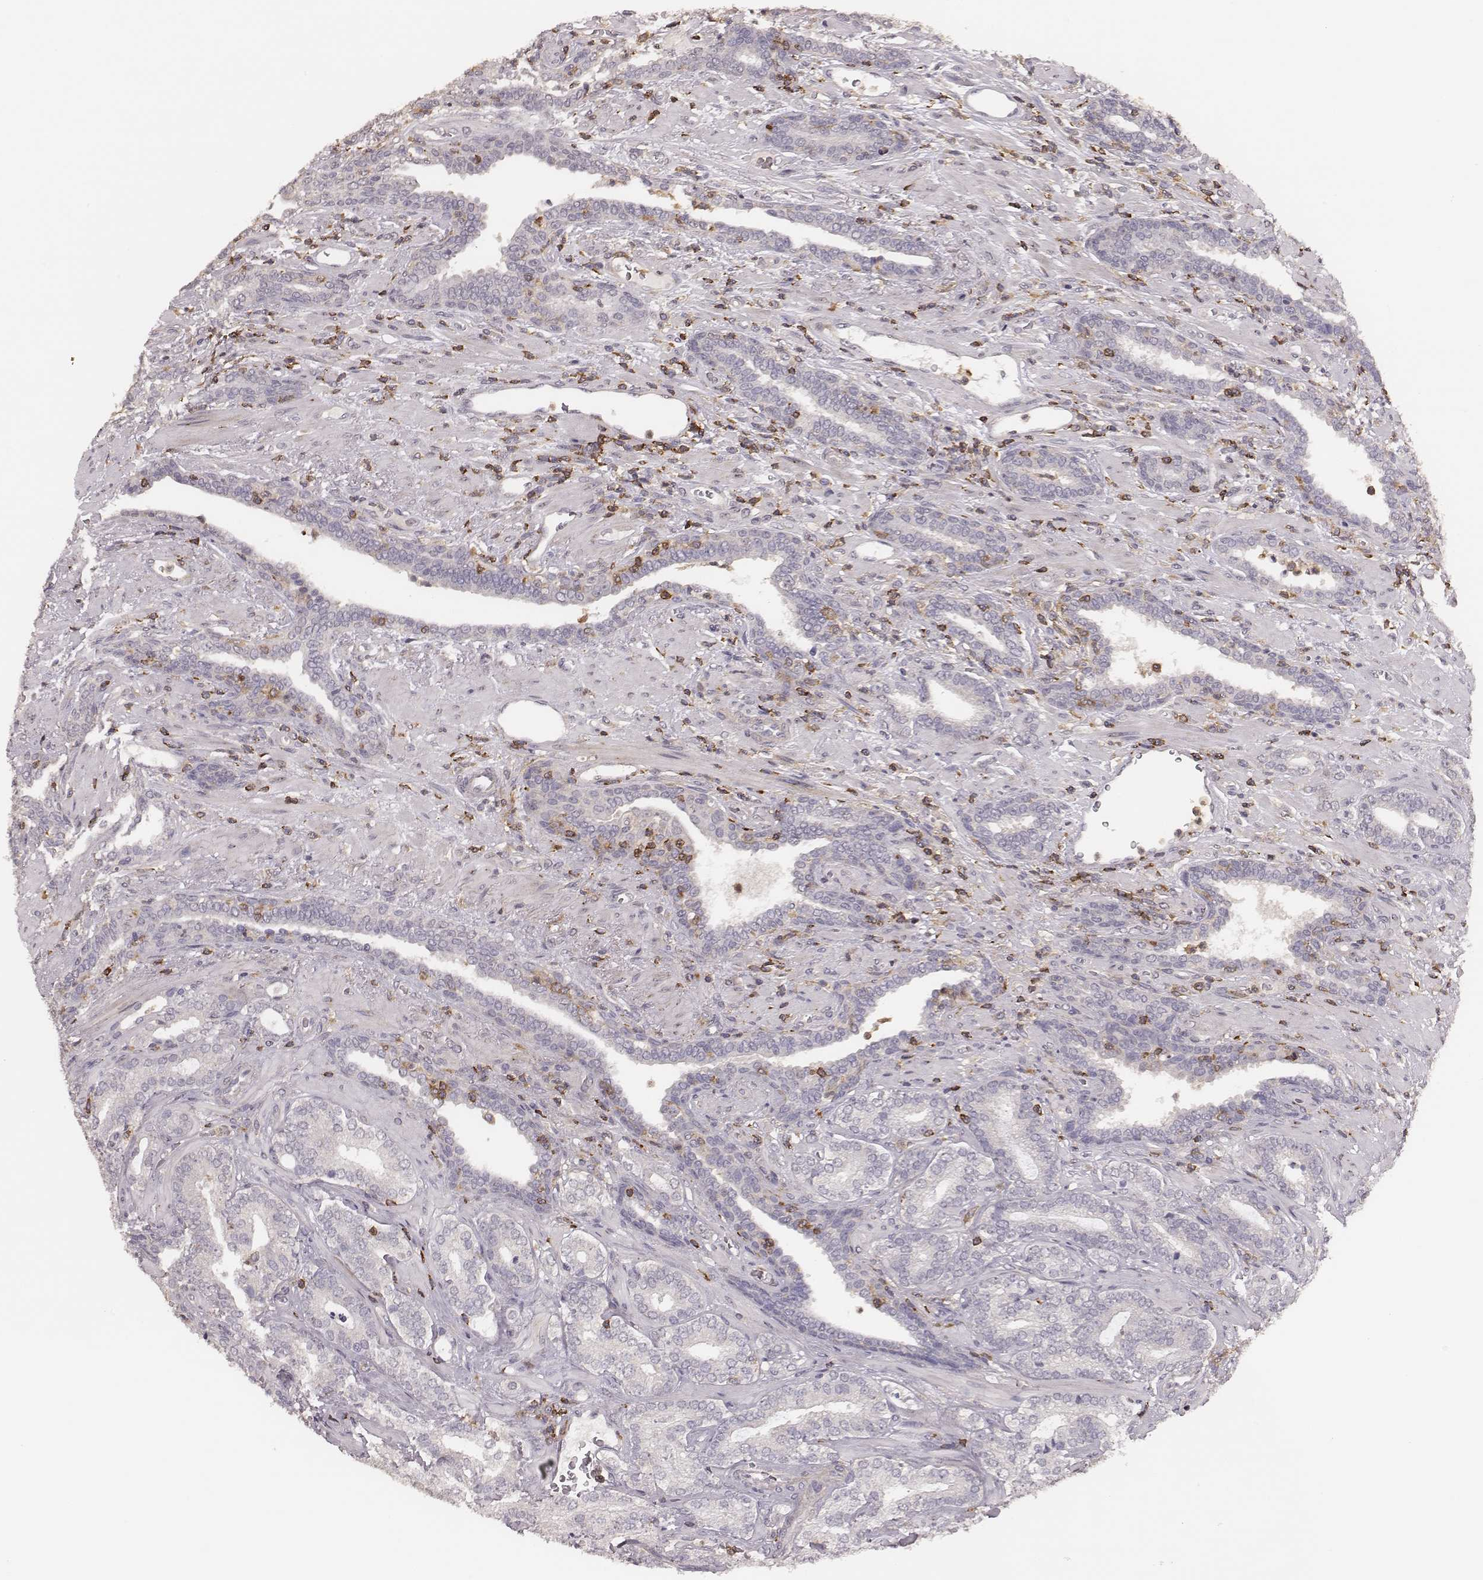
{"staining": {"intensity": "negative", "quantity": "none", "location": "none"}, "tissue": "prostate cancer", "cell_type": "Tumor cells", "image_type": "cancer", "snomed": [{"axis": "morphology", "description": "Adenocarcinoma, Low grade"}, {"axis": "topography", "description": "Prostate"}], "caption": "The histopathology image demonstrates no significant expression in tumor cells of prostate cancer (low-grade adenocarcinoma).", "gene": "PILRA", "patient": {"sex": "male", "age": 61}}